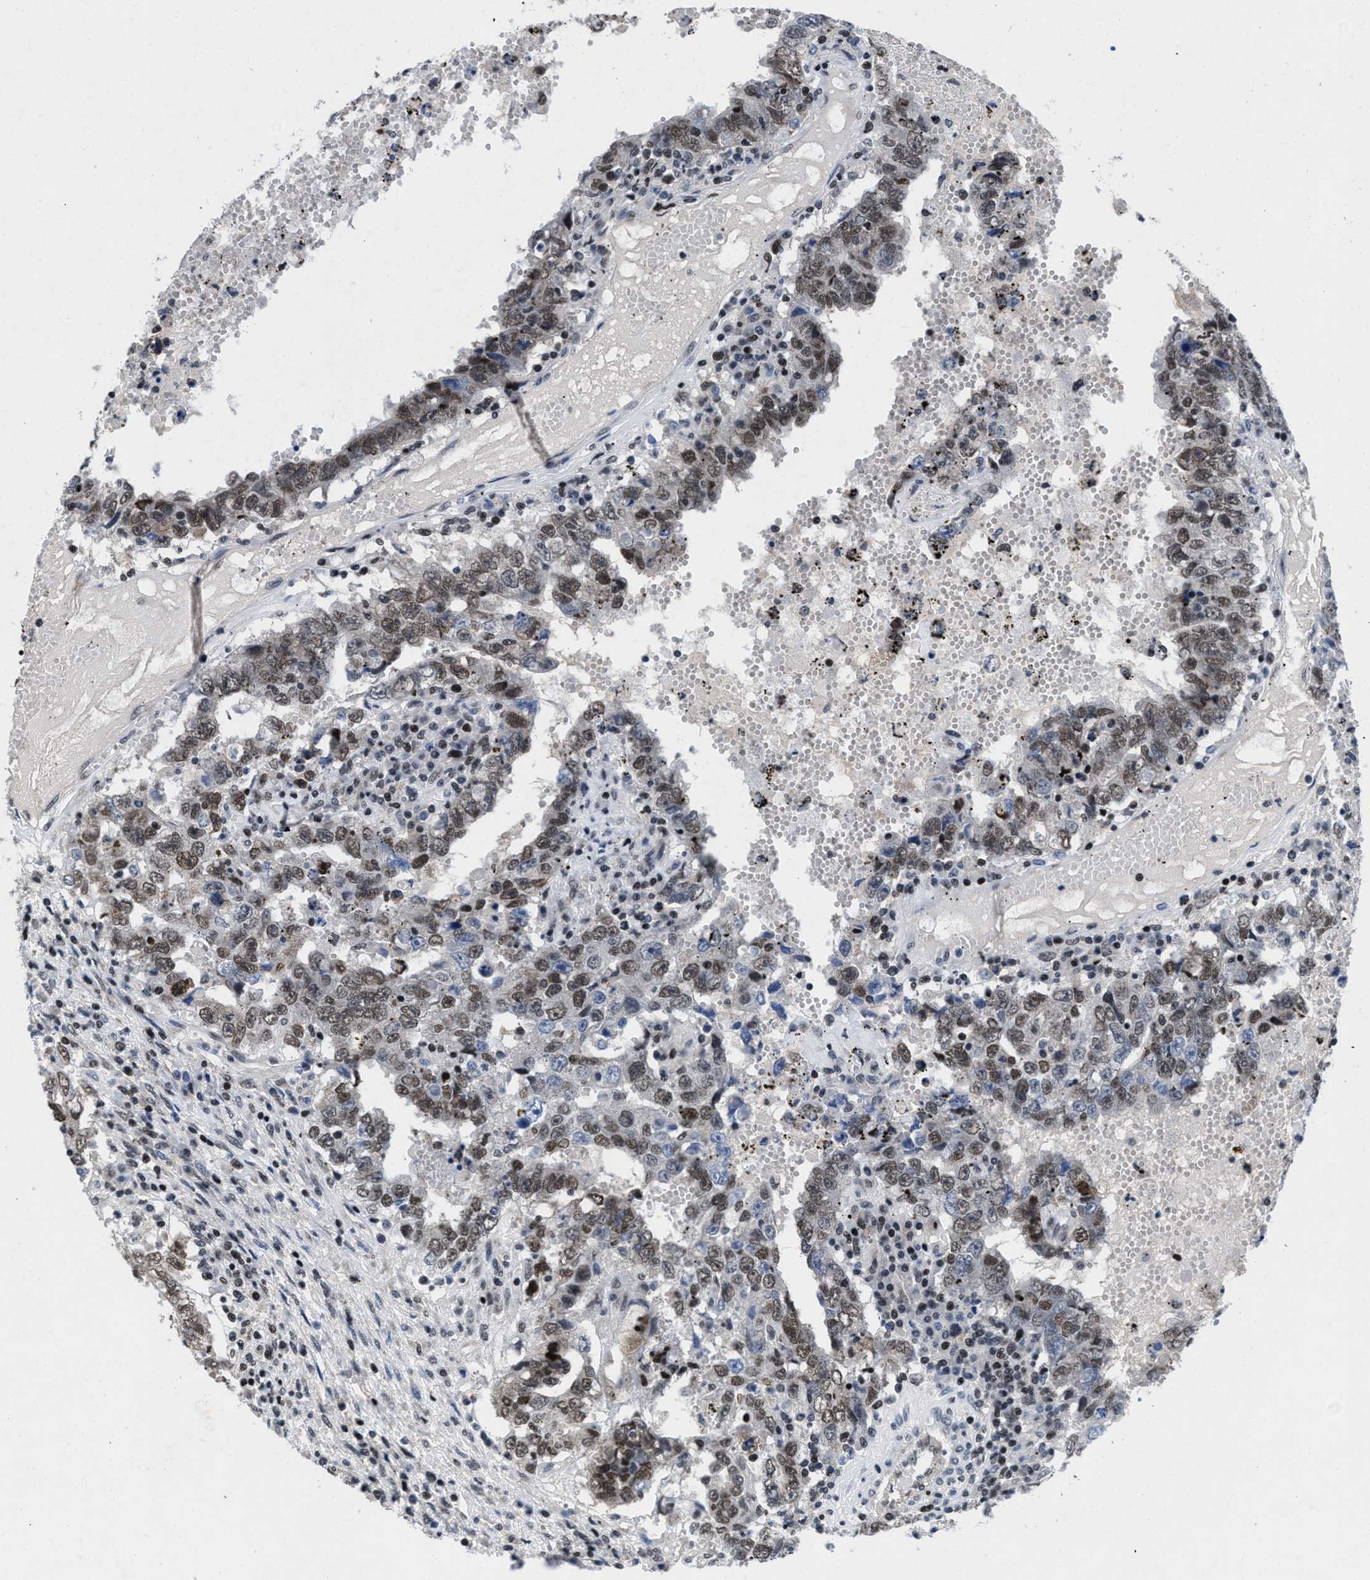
{"staining": {"intensity": "weak", "quantity": ">75%", "location": "nuclear"}, "tissue": "testis cancer", "cell_type": "Tumor cells", "image_type": "cancer", "snomed": [{"axis": "morphology", "description": "Carcinoma, Embryonal, NOS"}, {"axis": "topography", "description": "Testis"}], "caption": "Testis cancer (embryonal carcinoma) tissue displays weak nuclear expression in about >75% of tumor cells", "gene": "WDR81", "patient": {"sex": "male", "age": 26}}